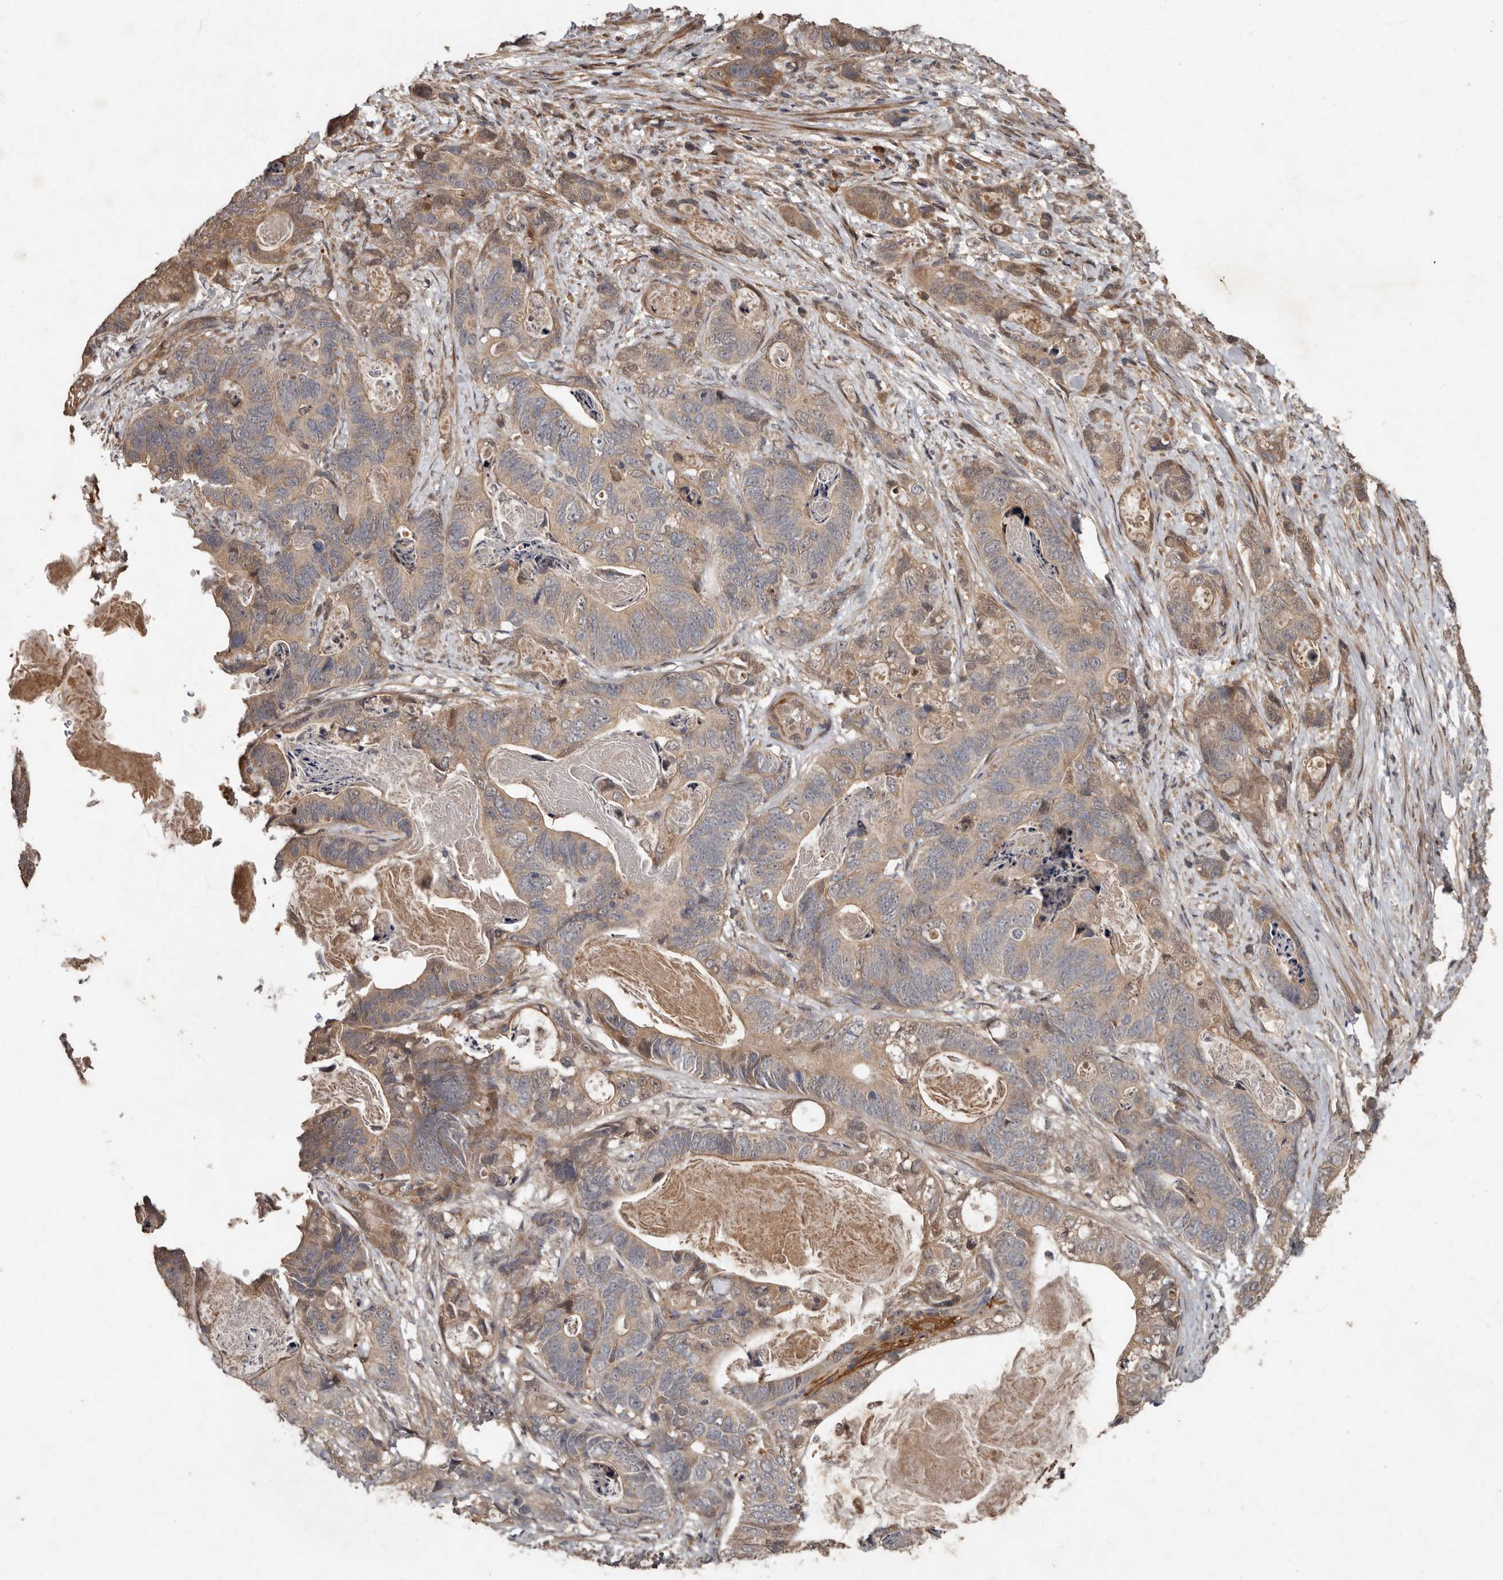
{"staining": {"intensity": "weak", "quantity": "25%-75%", "location": "cytoplasmic/membranous"}, "tissue": "stomach cancer", "cell_type": "Tumor cells", "image_type": "cancer", "snomed": [{"axis": "morphology", "description": "Normal tissue, NOS"}, {"axis": "morphology", "description": "Adenocarcinoma, NOS"}, {"axis": "topography", "description": "Stomach"}], "caption": "Protein staining demonstrates weak cytoplasmic/membranous staining in approximately 25%-75% of tumor cells in stomach cancer.", "gene": "KIF26B", "patient": {"sex": "female", "age": 89}}